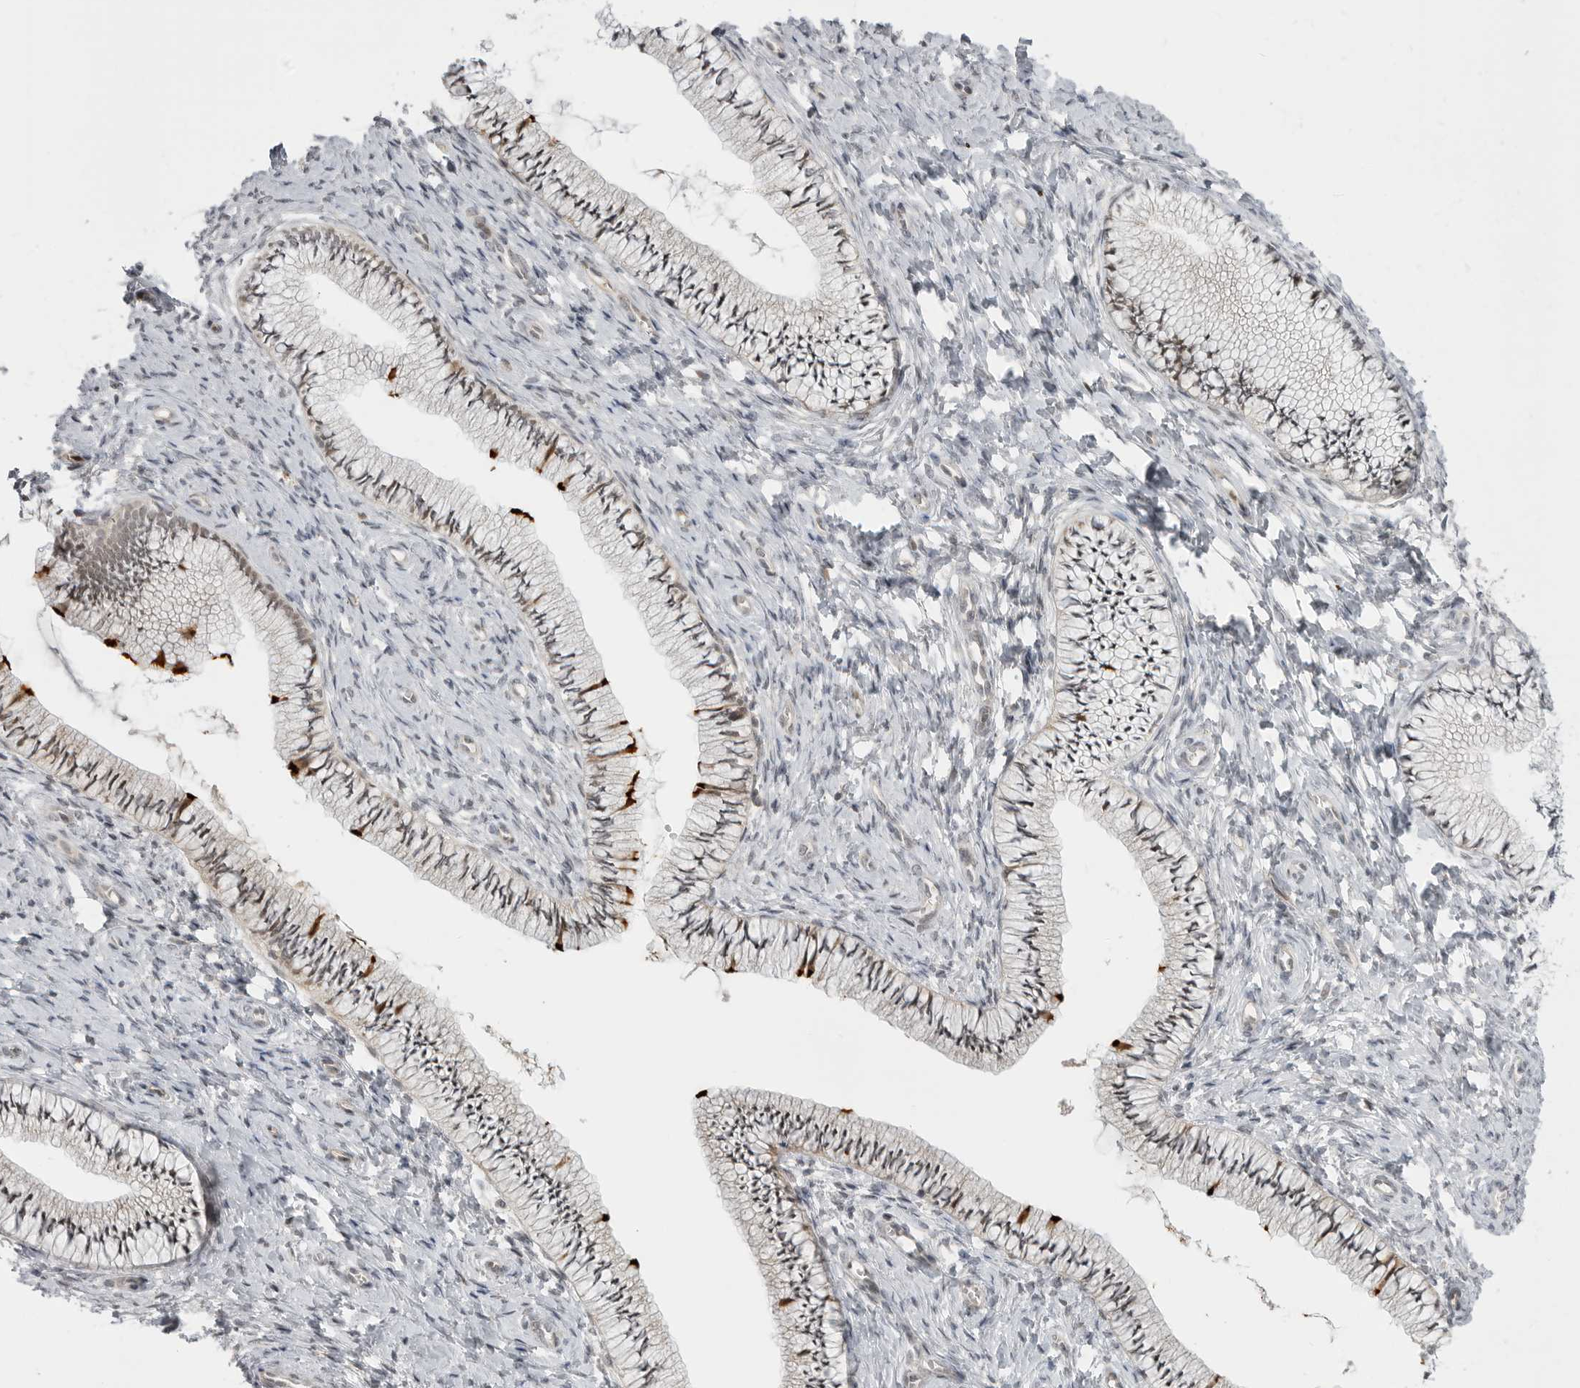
{"staining": {"intensity": "moderate", "quantity": "25%-75%", "location": "cytoplasmic/membranous,nuclear"}, "tissue": "cervix", "cell_type": "Glandular cells", "image_type": "normal", "snomed": [{"axis": "morphology", "description": "Normal tissue, NOS"}, {"axis": "topography", "description": "Cervix"}], "caption": "Immunohistochemical staining of unremarkable cervix reveals medium levels of moderate cytoplasmic/membranous,nuclear expression in about 25%-75% of glandular cells.", "gene": "GGT6", "patient": {"sex": "female", "age": 36}}